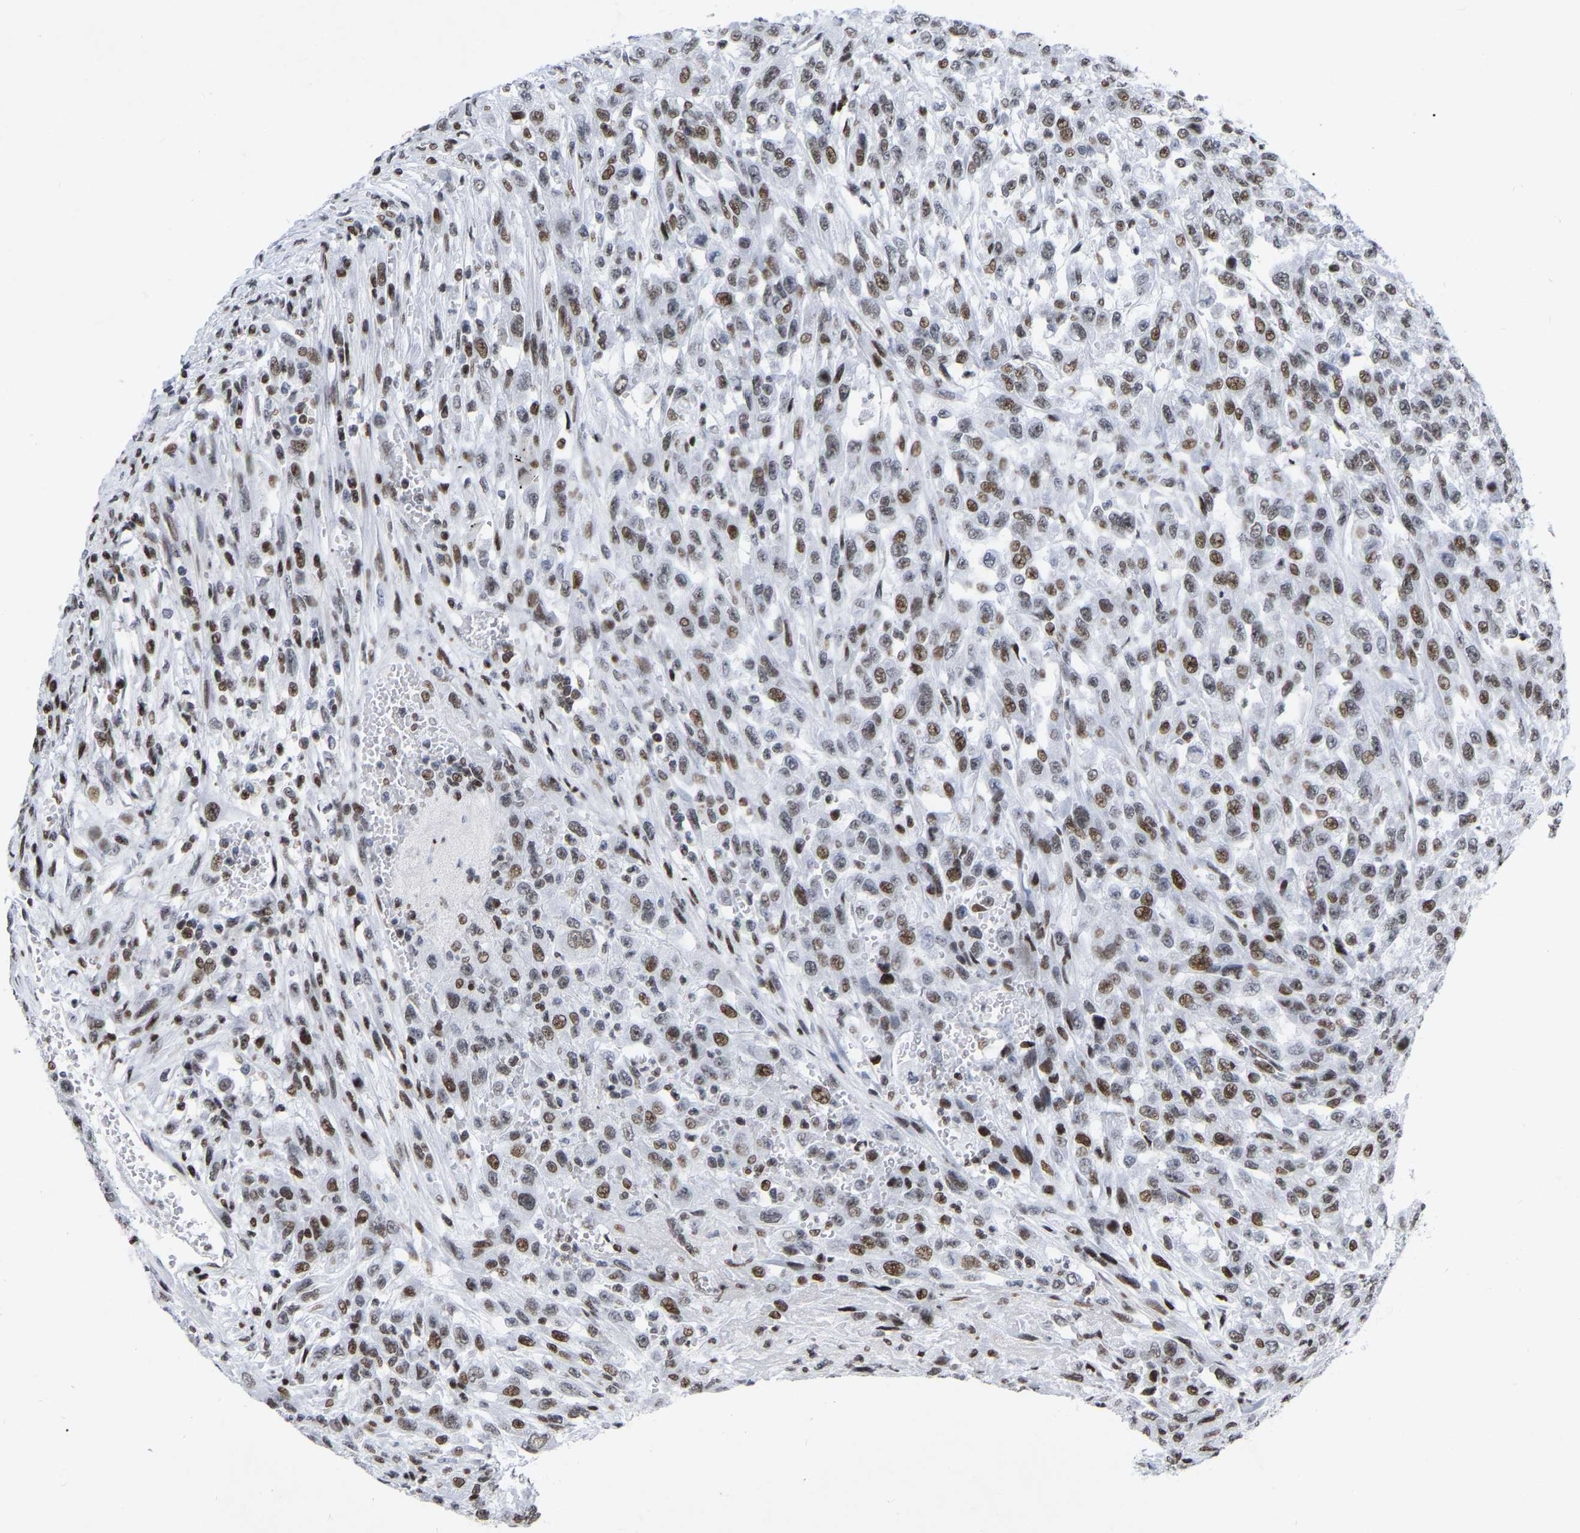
{"staining": {"intensity": "moderate", "quantity": "25%-75%", "location": "nuclear"}, "tissue": "urothelial cancer", "cell_type": "Tumor cells", "image_type": "cancer", "snomed": [{"axis": "morphology", "description": "Urothelial carcinoma, High grade"}, {"axis": "topography", "description": "Urinary bladder"}], "caption": "Immunohistochemical staining of human urothelial cancer exhibits moderate nuclear protein expression in about 25%-75% of tumor cells.", "gene": "PRCC", "patient": {"sex": "male", "age": 46}}